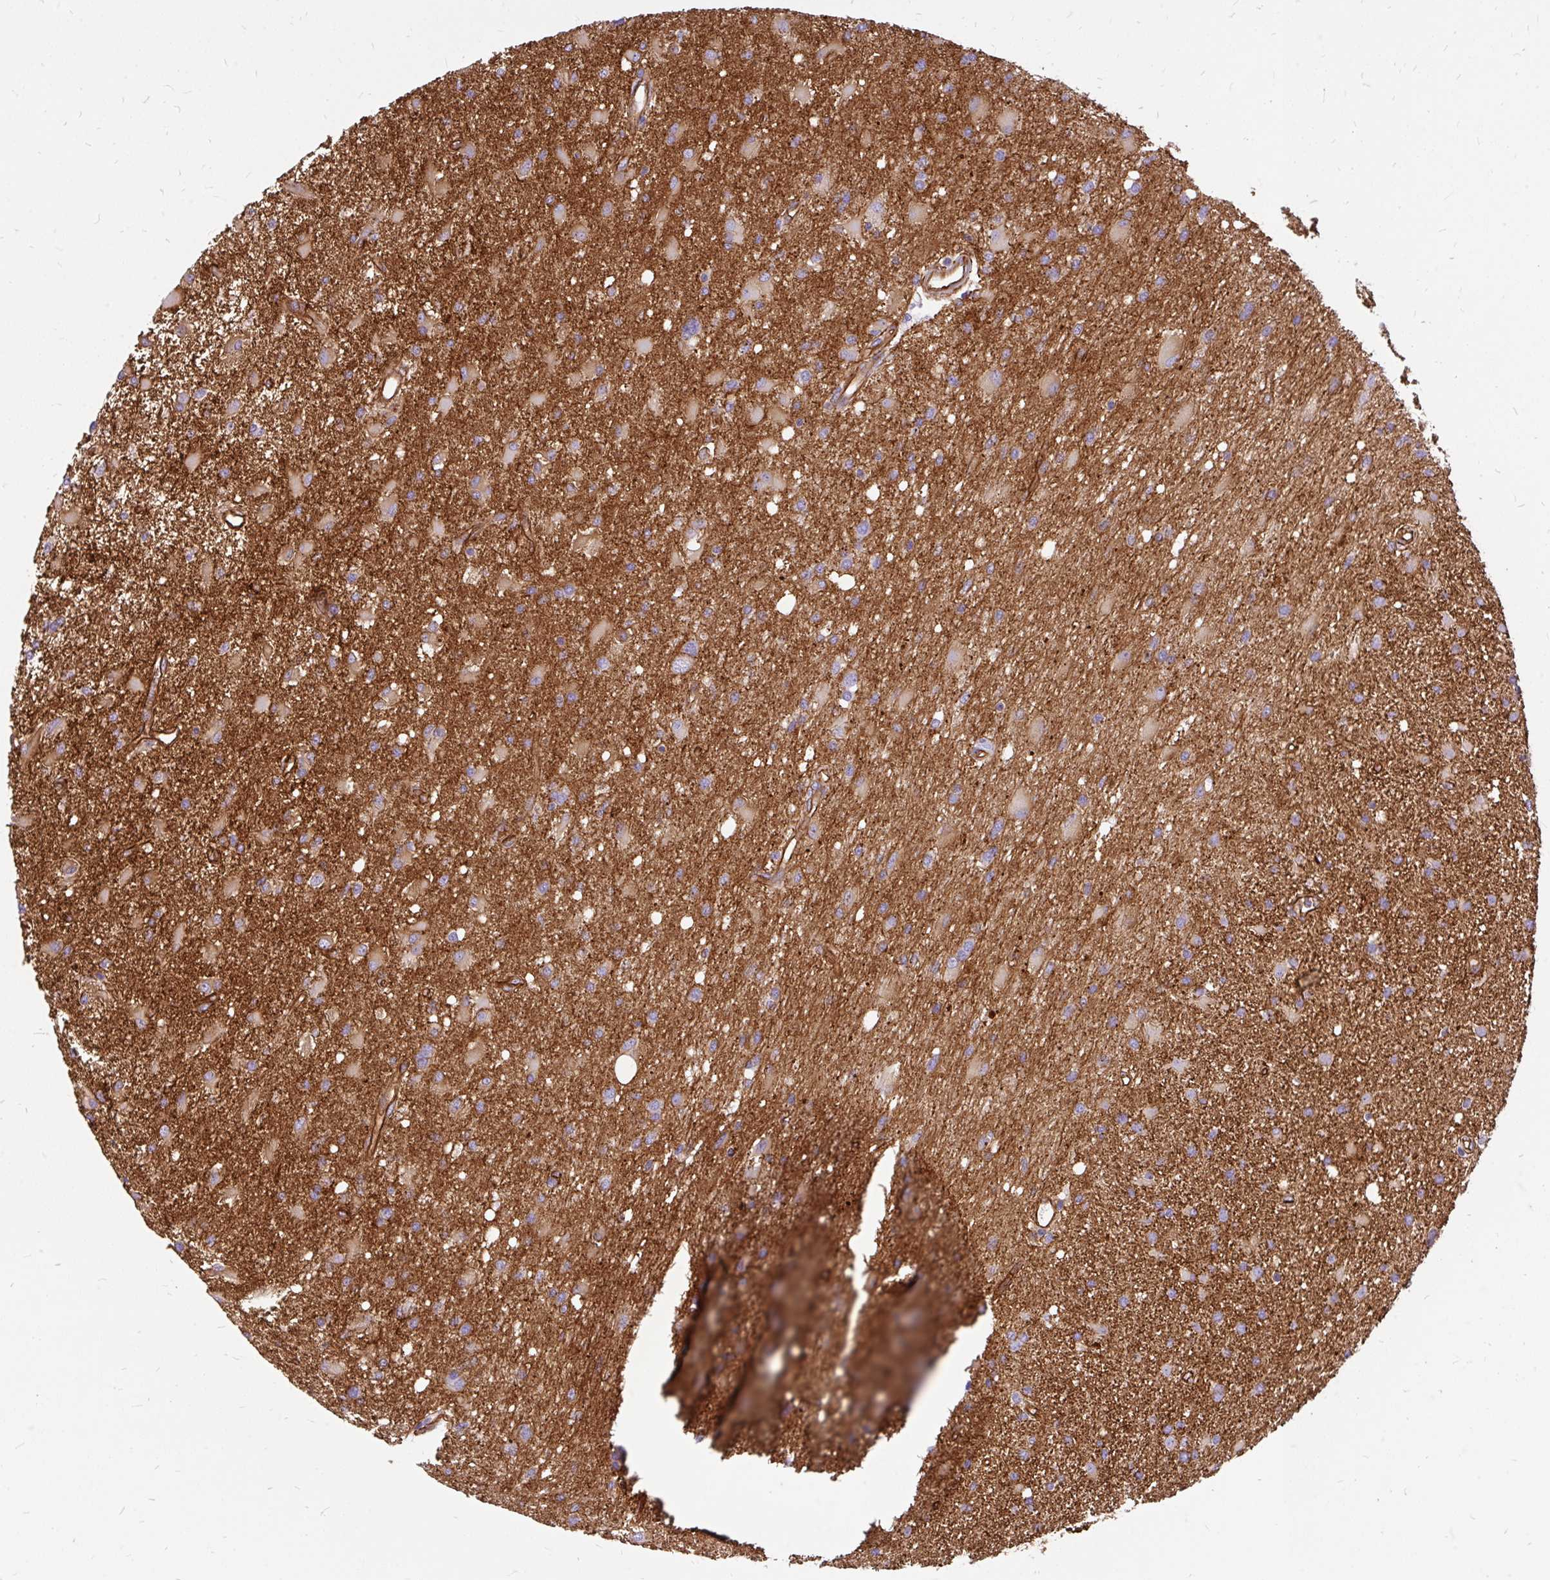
{"staining": {"intensity": "negative", "quantity": "none", "location": "none"}, "tissue": "glioma", "cell_type": "Tumor cells", "image_type": "cancer", "snomed": [{"axis": "morphology", "description": "Glioma, malignant, High grade"}, {"axis": "topography", "description": "Brain"}], "caption": "An image of glioma stained for a protein reveals no brown staining in tumor cells.", "gene": "MAP1LC3B", "patient": {"sex": "male", "age": 67}}